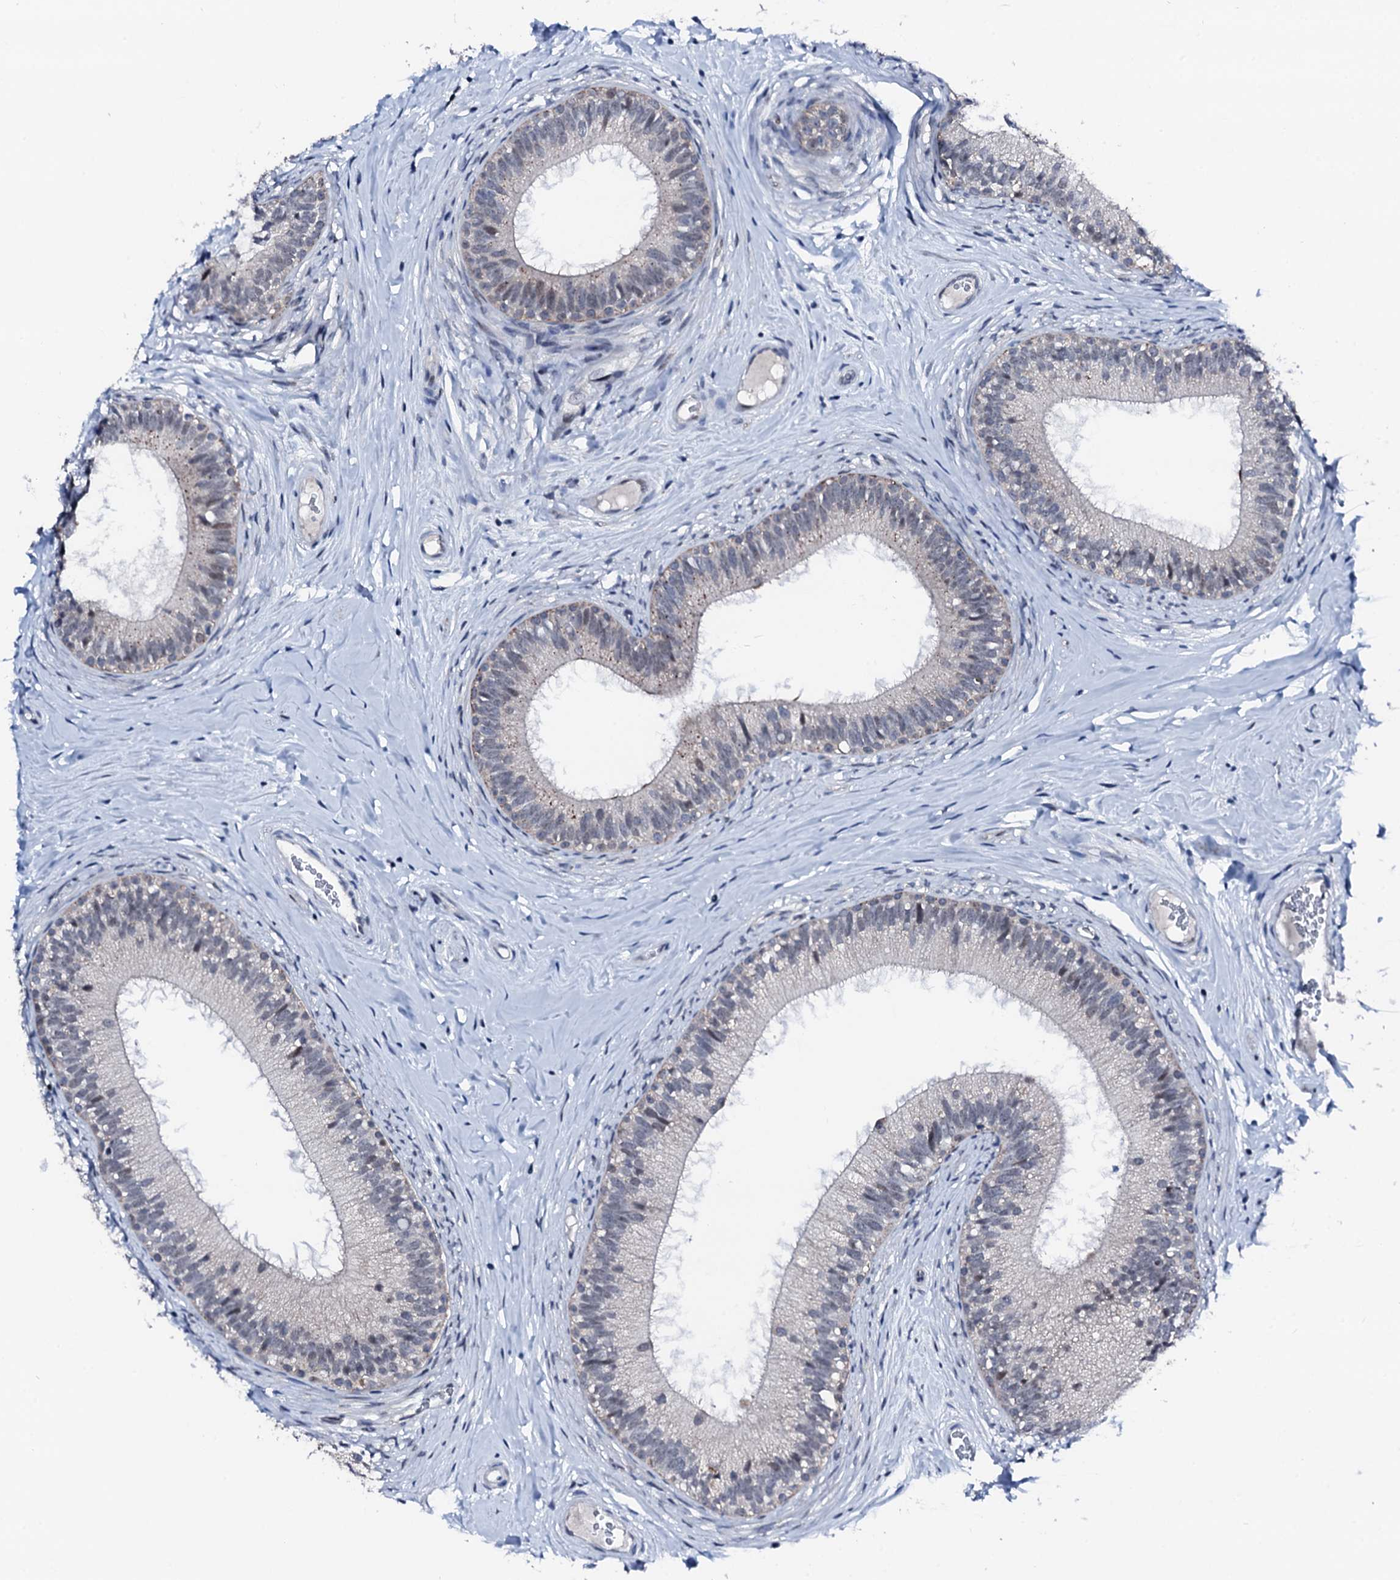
{"staining": {"intensity": "negative", "quantity": "none", "location": "none"}, "tissue": "epididymis", "cell_type": "Glandular cells", "image_type": "normal", "snomed": [{"axis": "morphology", "description": "Normal tissue, NOS"}, {"axis": "topography", "description": "Epididymis"}], "caption": "Immunohistochemistry (IHC) histopathology image of unremarkable human epididymis stained for a protein (brown), which reveals no expression in glandular cells.", "gene": "TRAFD1", "patient": {"sex": "male", "age": 33}}